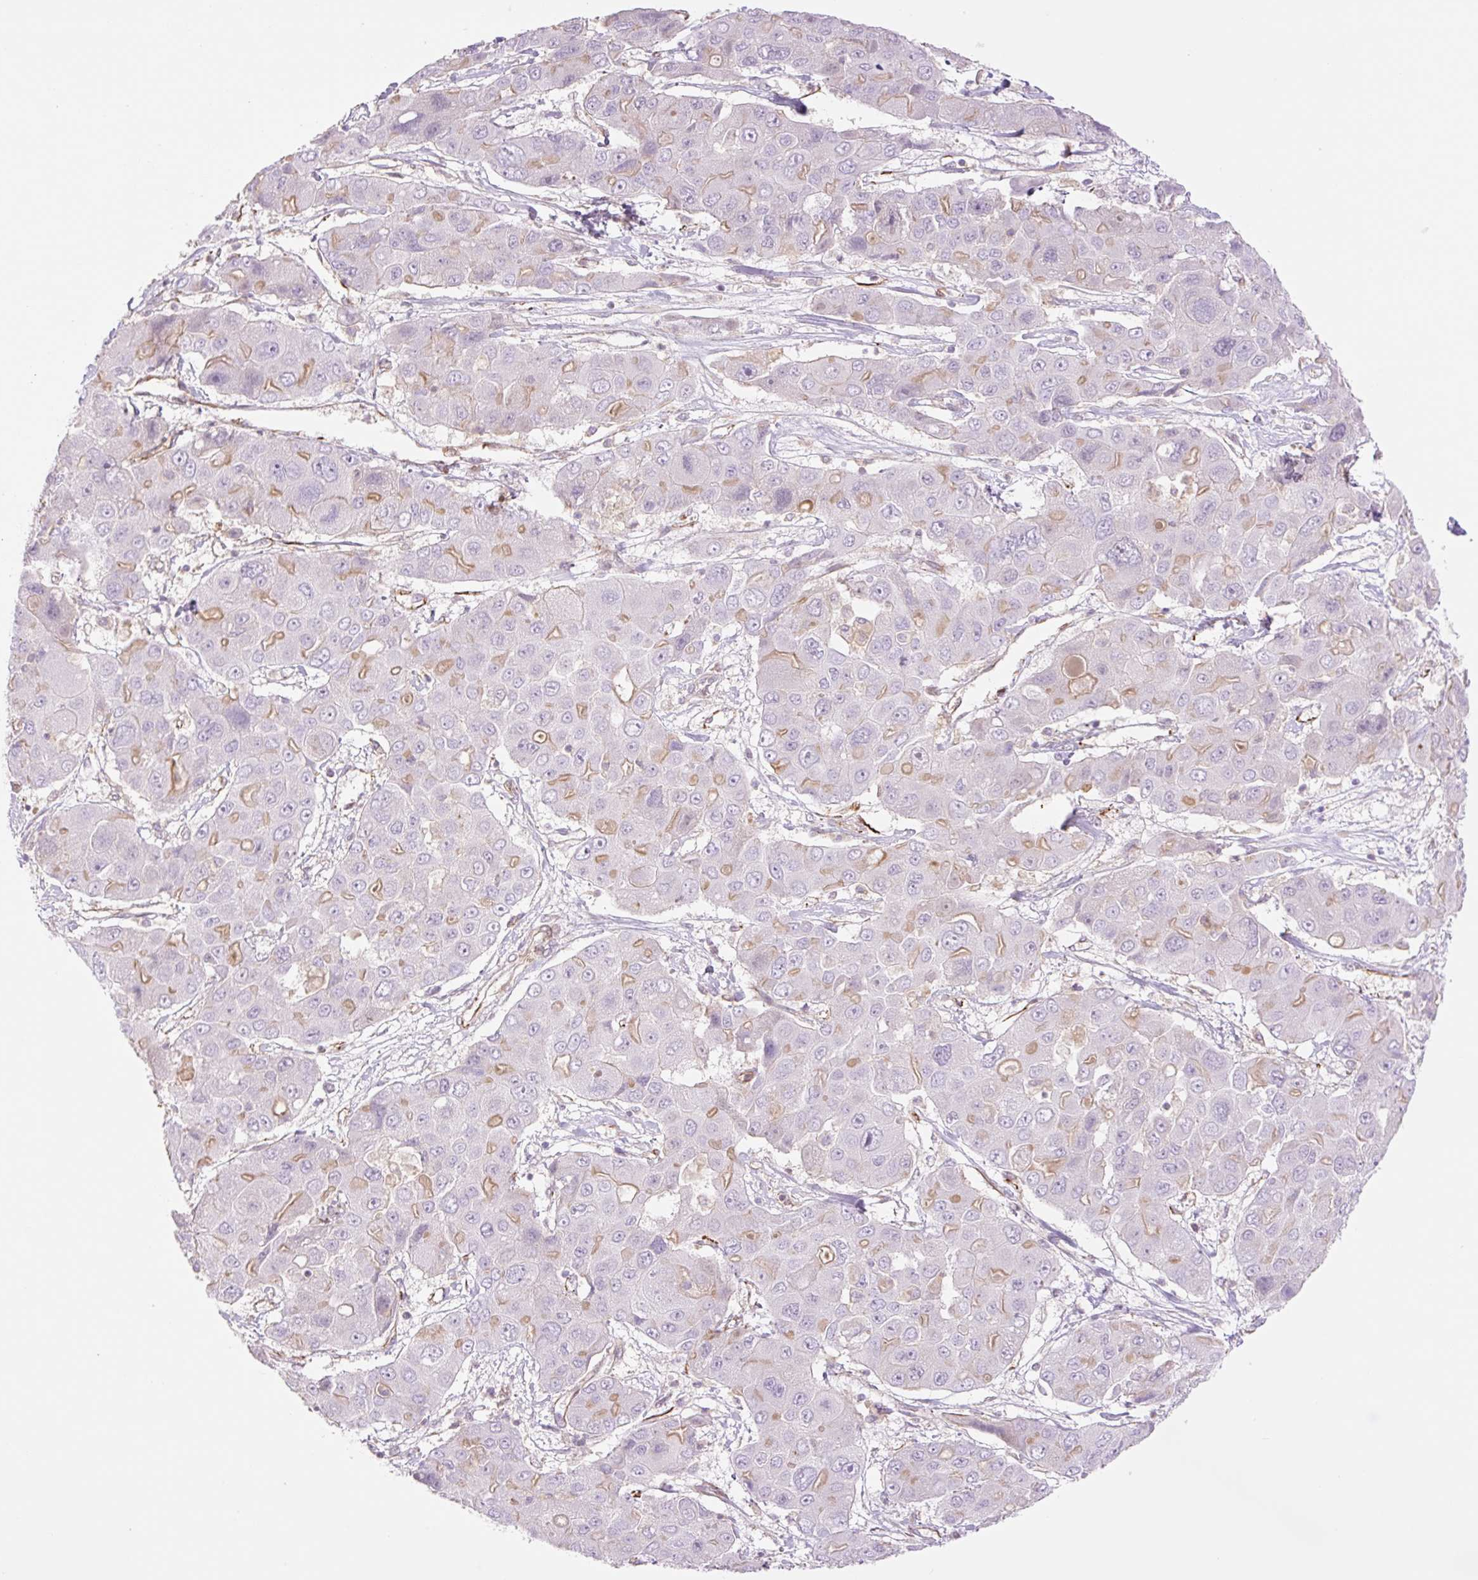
{"staining": {"intensity": "weak", "quantity": "<25%", "location": "cytoplasmic/membranous"}, "tissue": "liver cancer", "cell_type": "Tumor cells", "image_type": "cancer", "snomed": [{"axis": "morphology", "description": "Cholangiocarcinoma"}, {"axis": "topography", "description": "Liver"}], "caption": "Immunohistochemistry of human liver cancer (cholangiocarcinoma) demonstrates no positivity in tumor cells.", "gene": "ZFYVE21", "patient": {"sex": "male", "age": 67}}